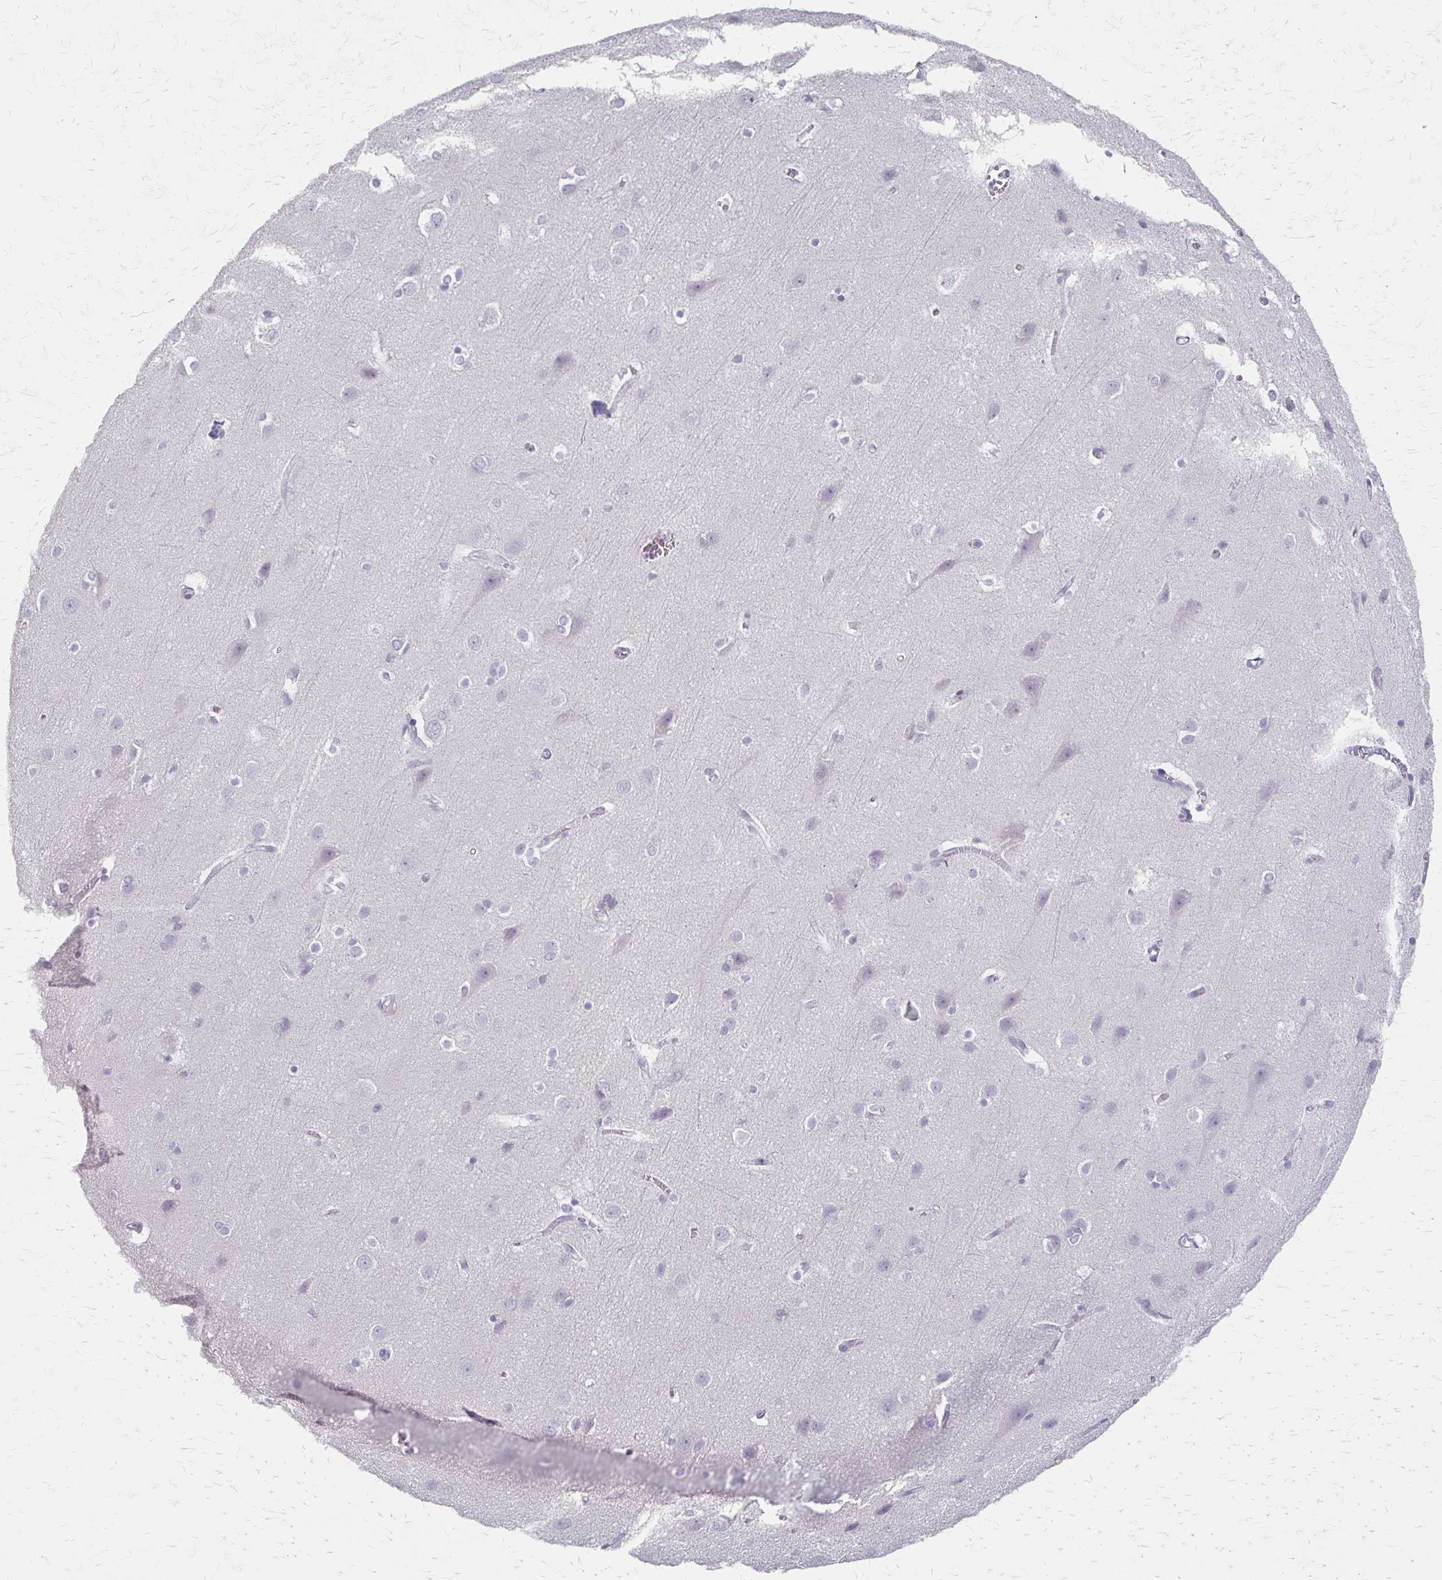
{"staining": {"intensity": "negative", "quantity": "none", "location": "none"}, "tissue": "cerebral cortex", "cell_type": "Endothelial cells", "image_type": "normal", "snomed": [{"axis": "morphology", "description": "Normal tissue, NOS"}, {"axis": "topography", "description": "Cerebral cortex"}], "caption": "This is an immunohistochemistry histopathology image of benign cerebral cortex. There is no positivity in endothelial cells.", "gene": "ACP5", "patient": {"sex": "male", "age": 37}}